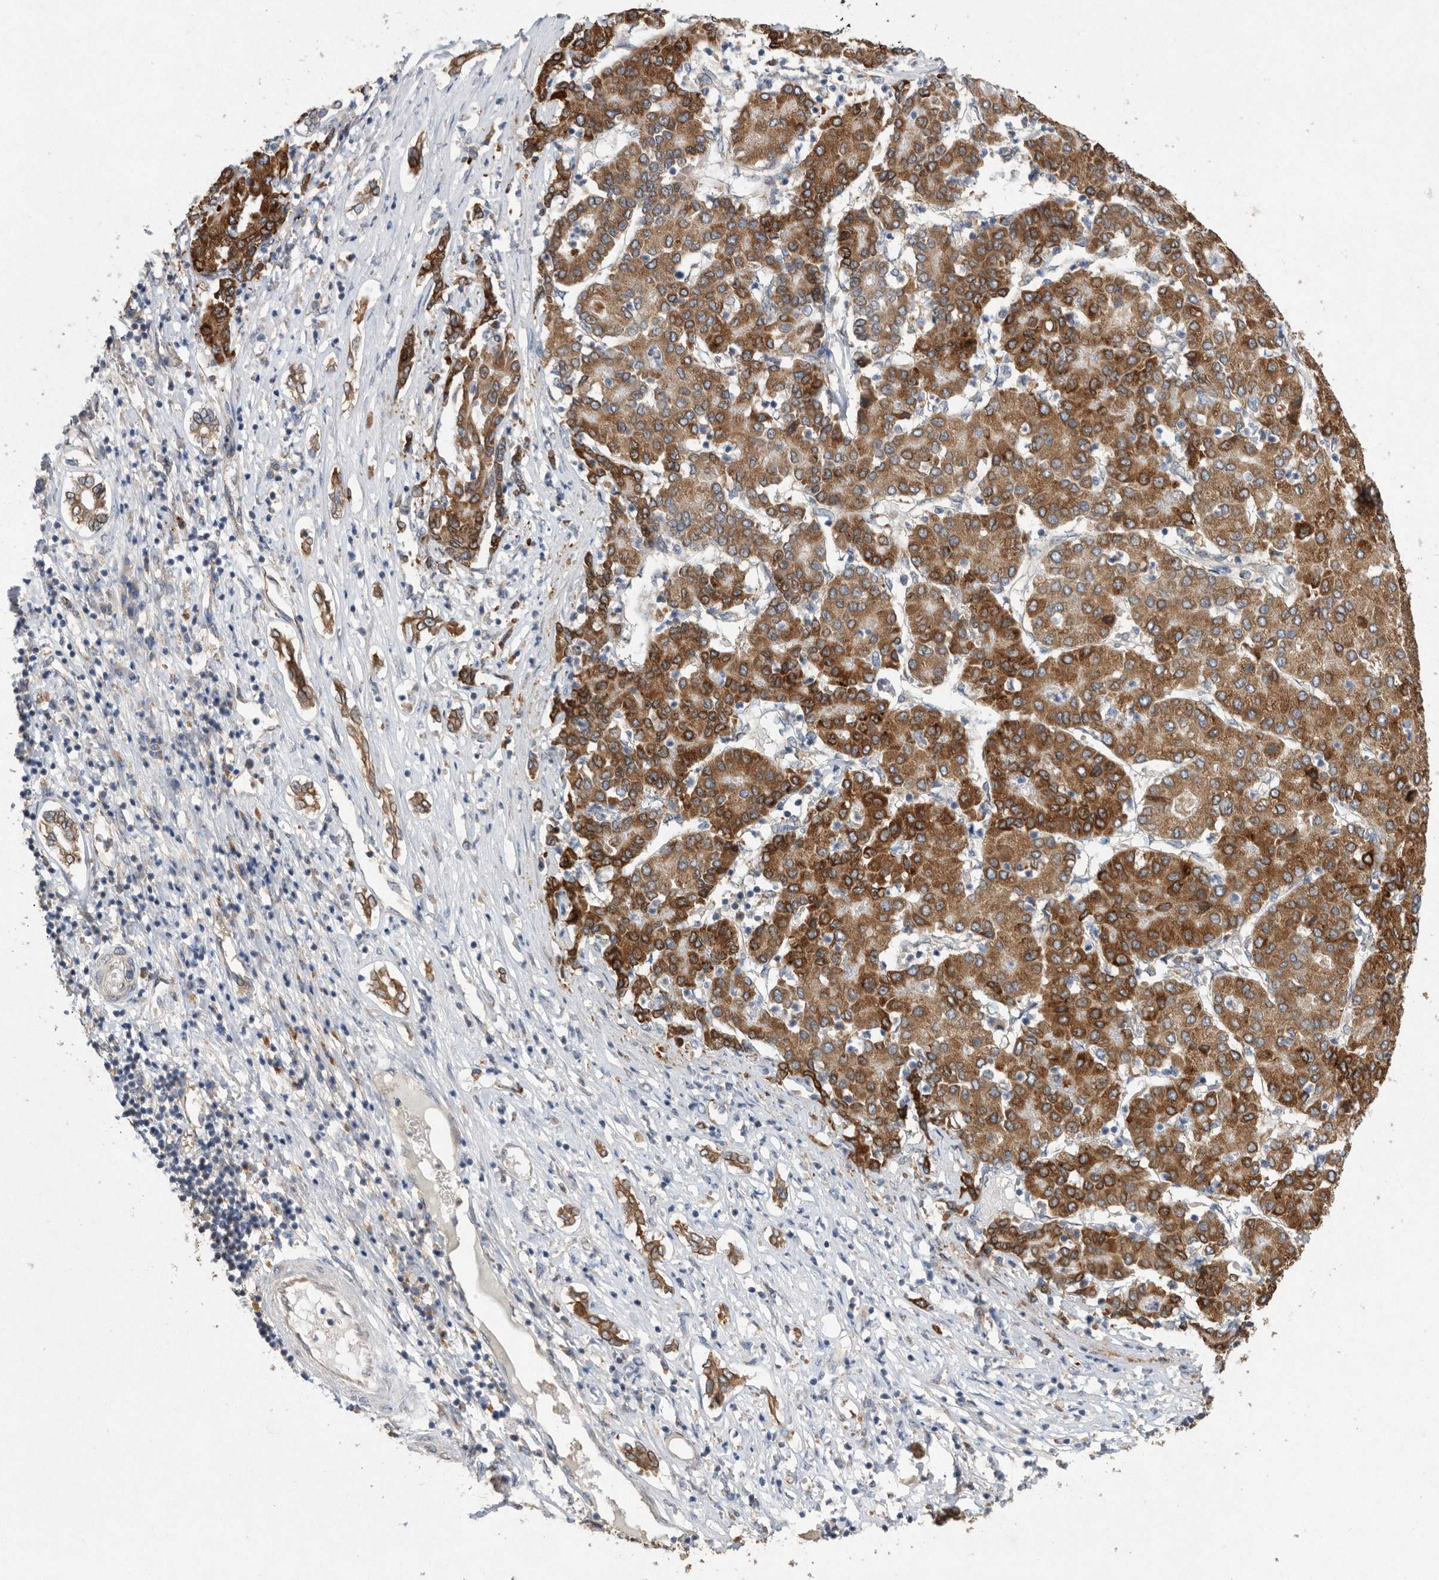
{"staining": {"intensity": "strong", "quantity": ">75%", "location": "cytoplasmic/membranous"}, "tissue": "liver cancer", "cell_type": "Tumor cells", "image_type": "cancer", "snomed": [{"axis": "morphology", "description": "Carcinoma, Hepatocellular, NOS"}, {"axis": "topography", "description": "Liver"}], "caption": "Strong cytoplasmic/membranous positivity is seen in approximately >75% of tumor cells in liver hepatocellular carcinoma. (brown staining indicates protein expression, while blue staining denotes nuclei).", "gene": "PON2", "patient": {"sex": "male", "age": 65}}